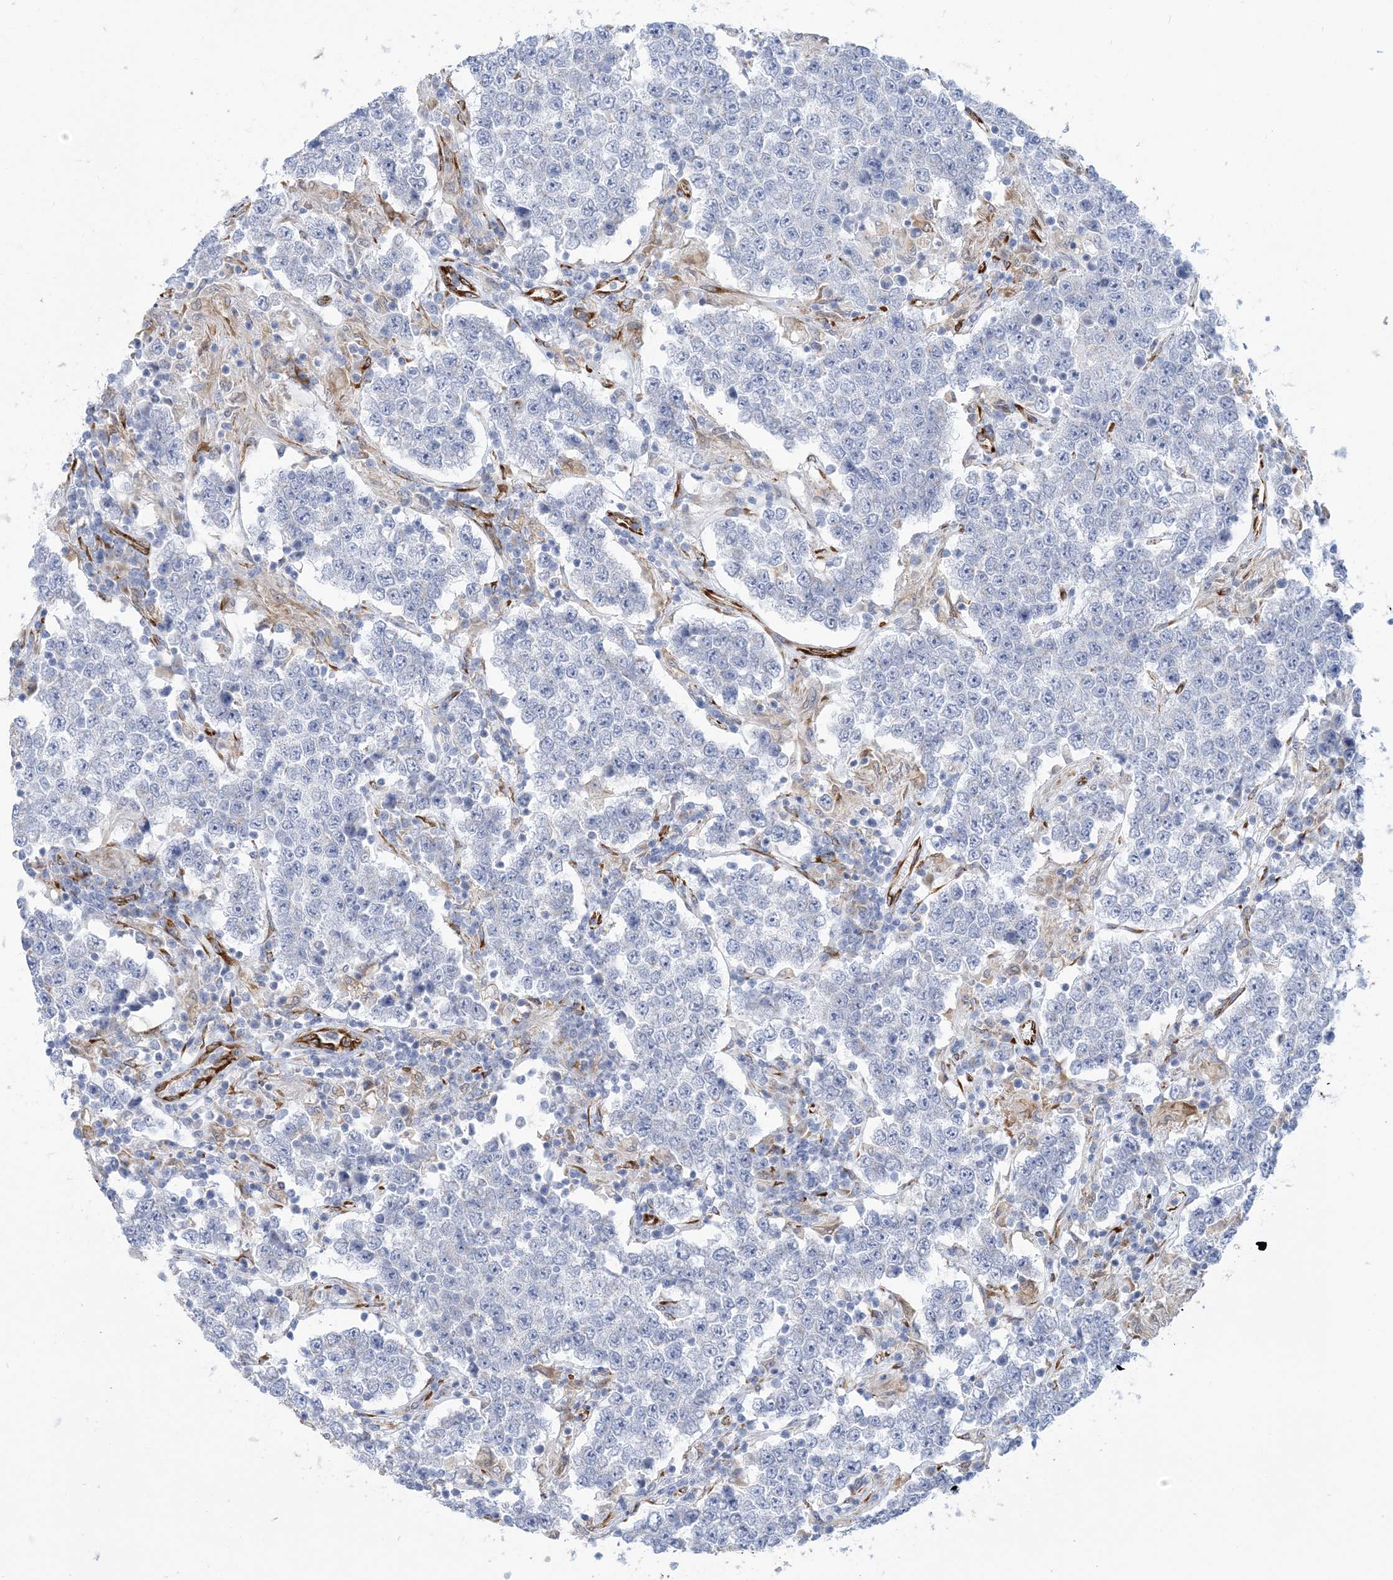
{"staining": {"intensity": "negative", "quantity": "none", "location": "none"}, "tissue": "testis cancer", "cell_type": "Tumor cells", "image_type": "cancer", "snomed": [{"axis": "morphology", "description": "Normal tissue, NOS"}, {"axis": "morphology", "description": "Urothelial carcinoma, High grade"}, {"axis": "morphology", "description": "Seminoma, NOS"}, {"axis": "morphology", "description": "Carcinoma, Embryonal, NOS"}, {"axis": "topography", "description": "Urinary bladder"}, {"axis": "topography", "description": "Testis"}], "caption": "The photomicrograph displays no significant positivity in tumor cells of testis cancer (urothelial carcinoma (high-grade)).", "gene": "PLEKHG4B", "patient": {"sex": "male", "age": 41}}